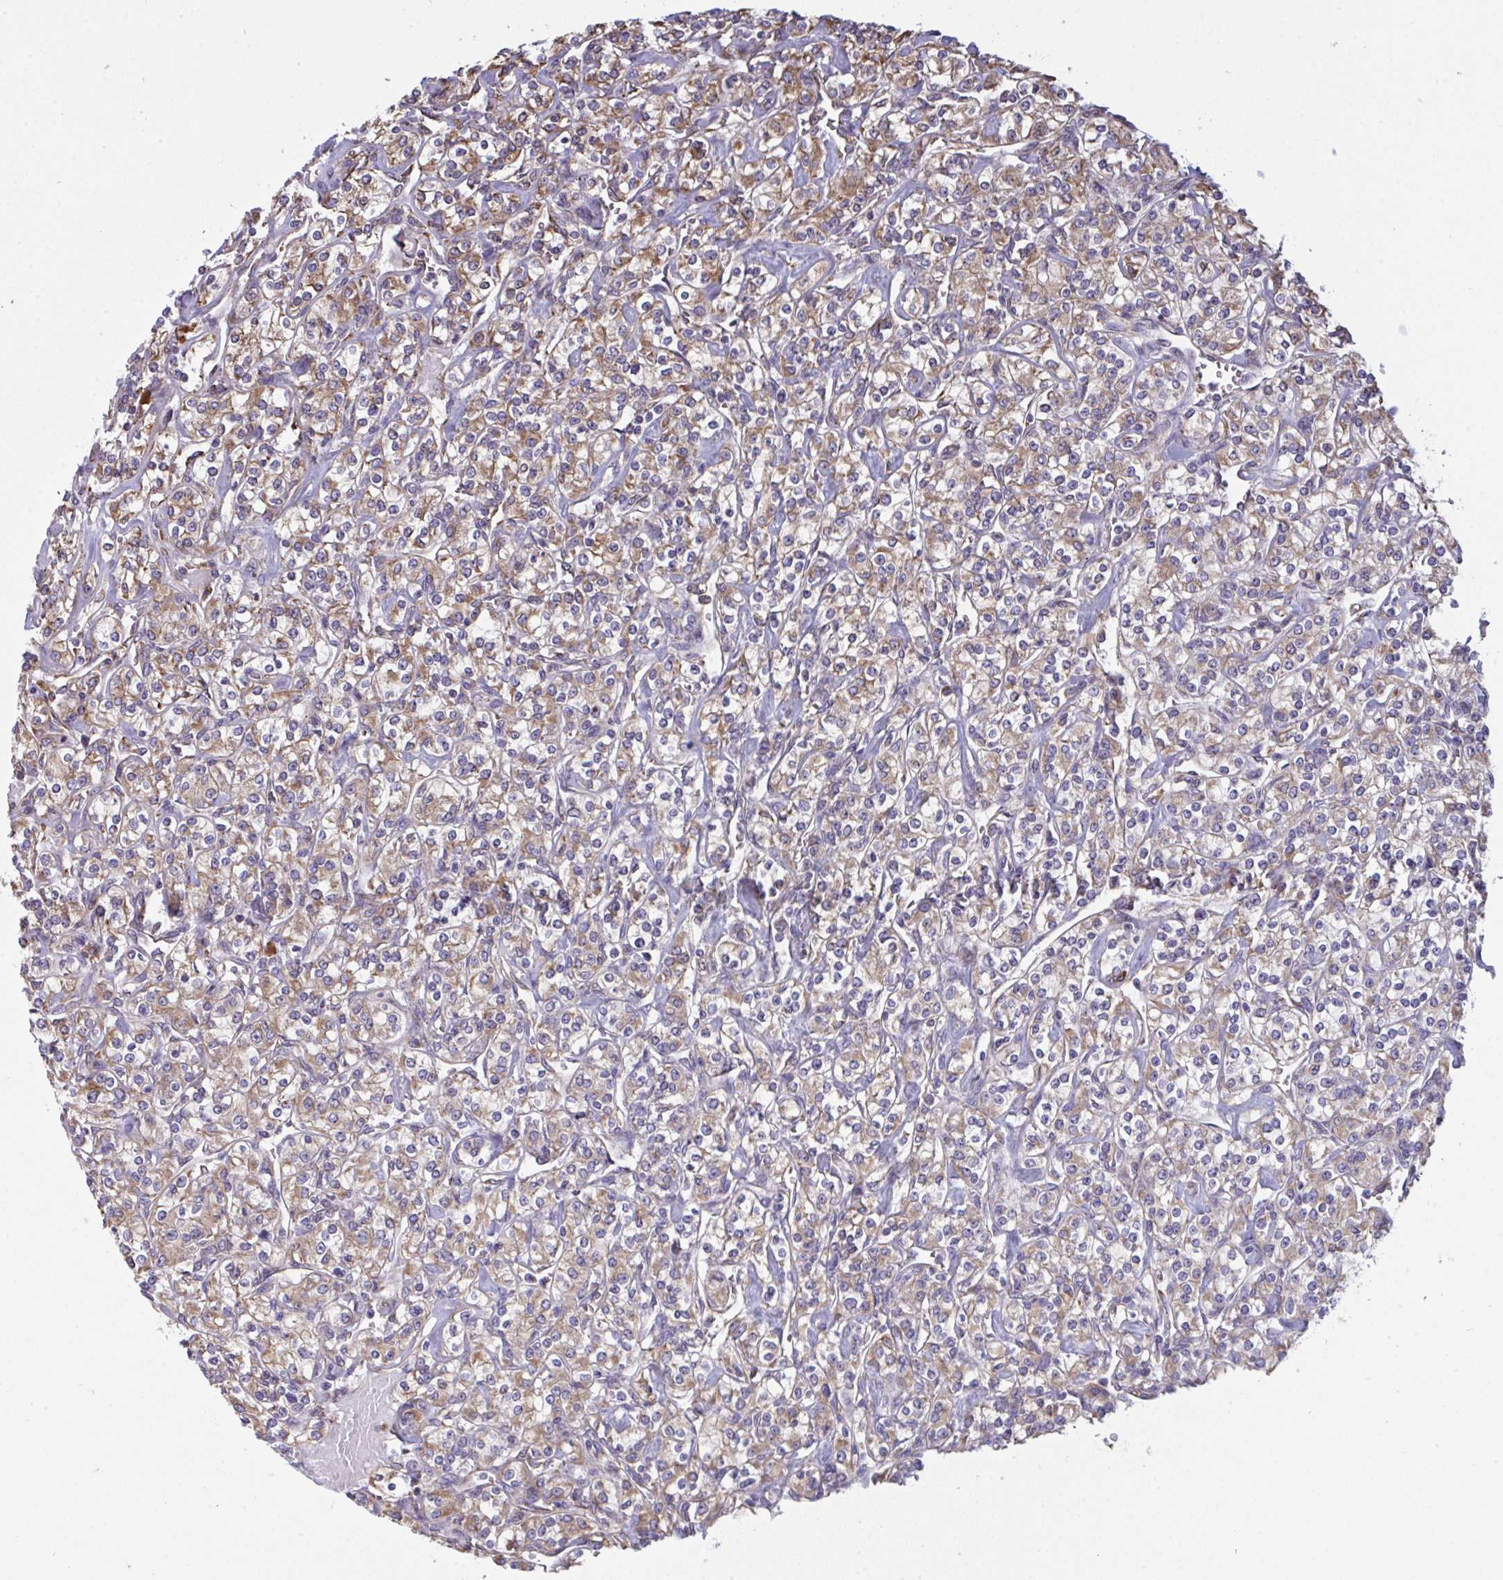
{"staining": {"intensity": "weak", "quantity": ">75%", "location": "cytoplasmic/membranous"}, "tissue": "renal cancer", "cell_type": "Tumor cells", "image_type": "cancer", "snomed": [{"axis": "morphology", "description": "Adenocarcinoma, NOS"}, {"axis": "topography", "description": "Kidney"}], "caption": "DAB immunohistochemical staining of human renal cancer (adenocarcinoma) reveals weak cytoplasmic/membranous protein expression in approximately >75% of tumor cells. (brown staining indicates protein expression, while blue staining denotes nuclei).", "gene": "MYMK", "patient": {"sex": "male", "age": 77}}